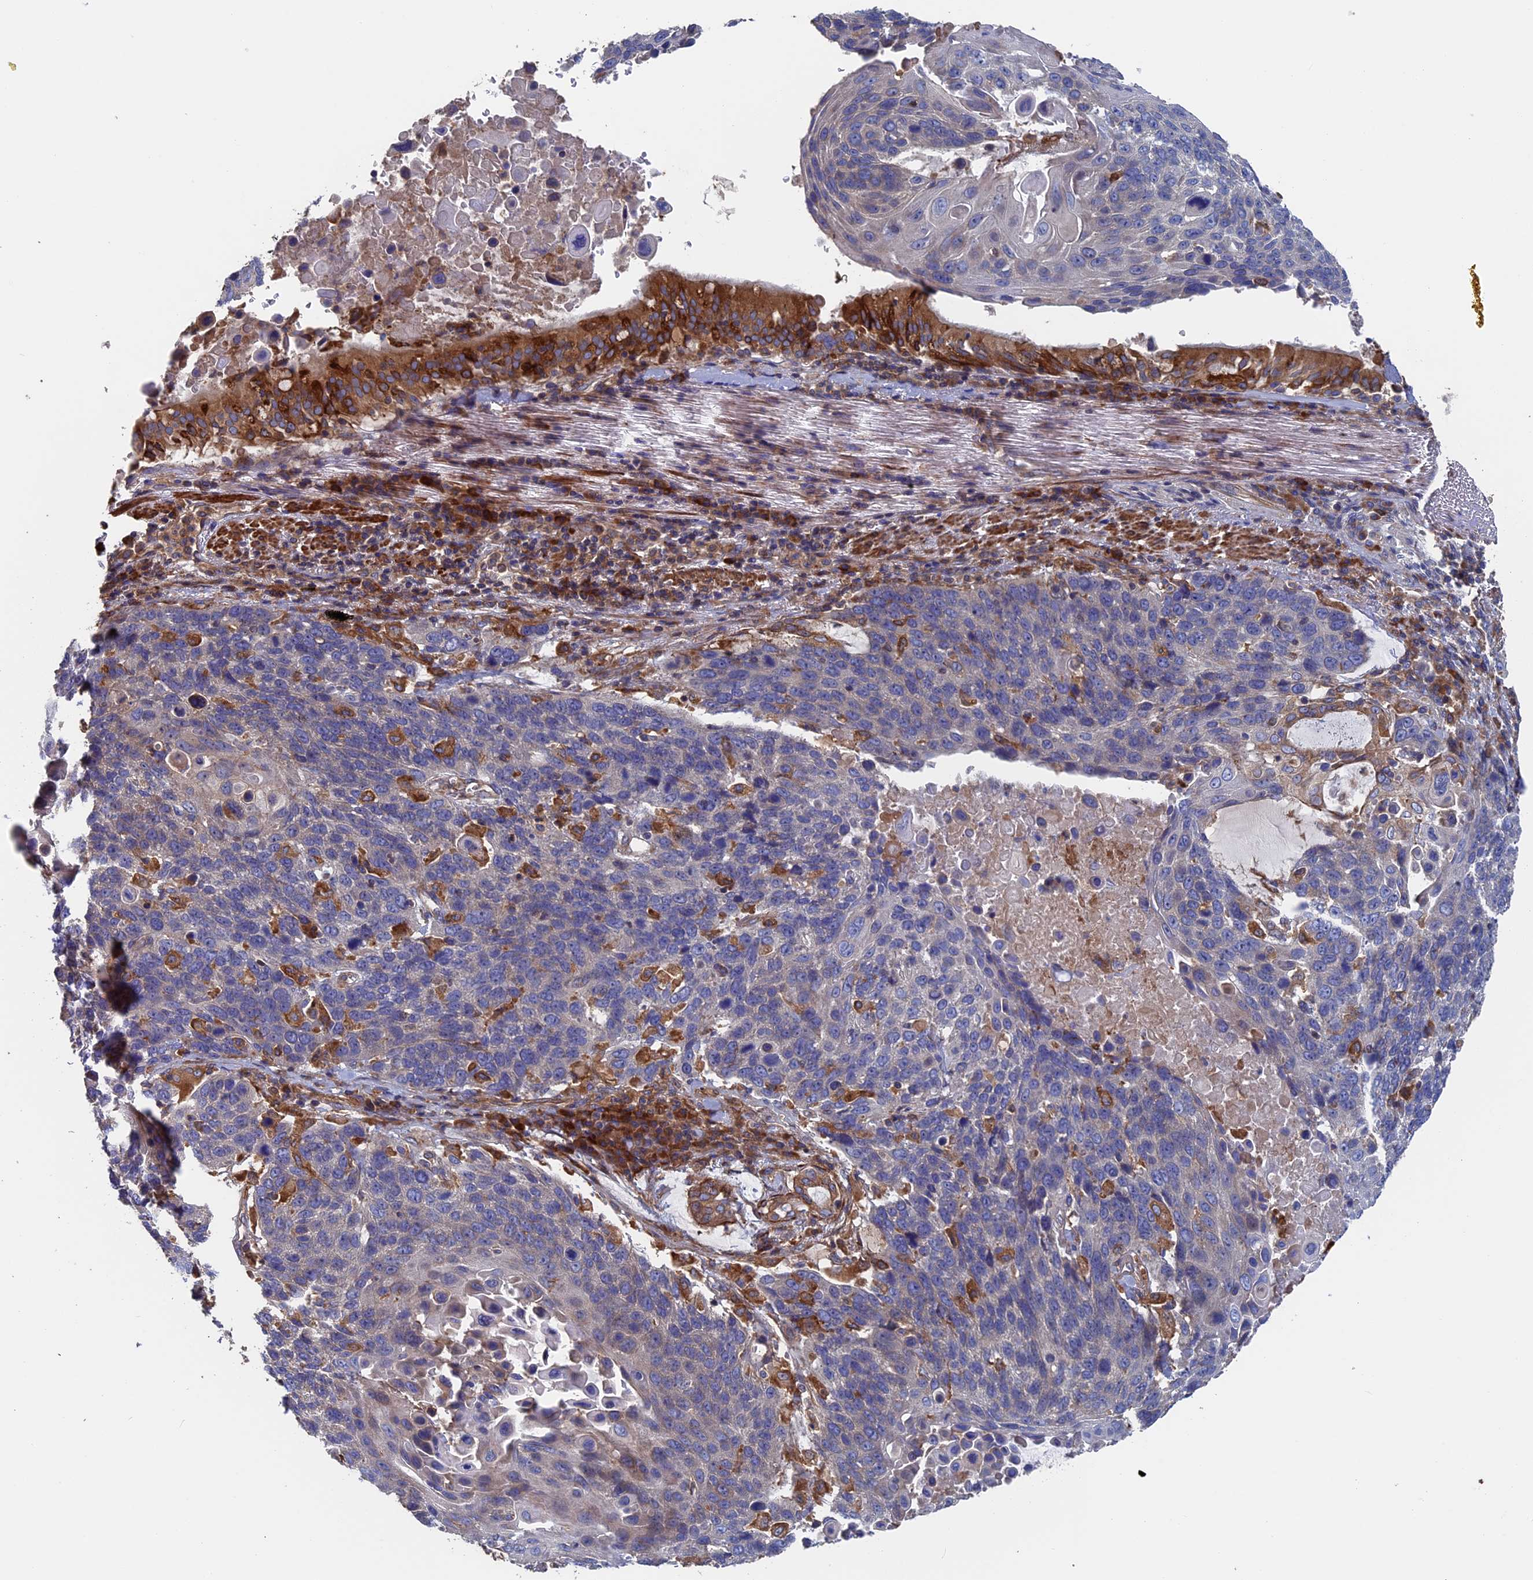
{"staining": {"intensity": "negative", "quantity": "none", "location": "none"}, "tissue": "lung cancer", "cell_type": "Tumor cells", "image_type": "cancer", "snomed": [{"axis": "morphology", "description": "Squamous cell carcinoma, NOS"}, {"axis": "topography", "description": "Lung"}], "caption": "DAB (3,3'-diaminobenzidine) immunohistochemical staining of human lung squamous cell carcinoma reveals no significant staining in tumor cells.", "gene": "DNAJC3", "patient": {"sex": "male", "age": 66}}